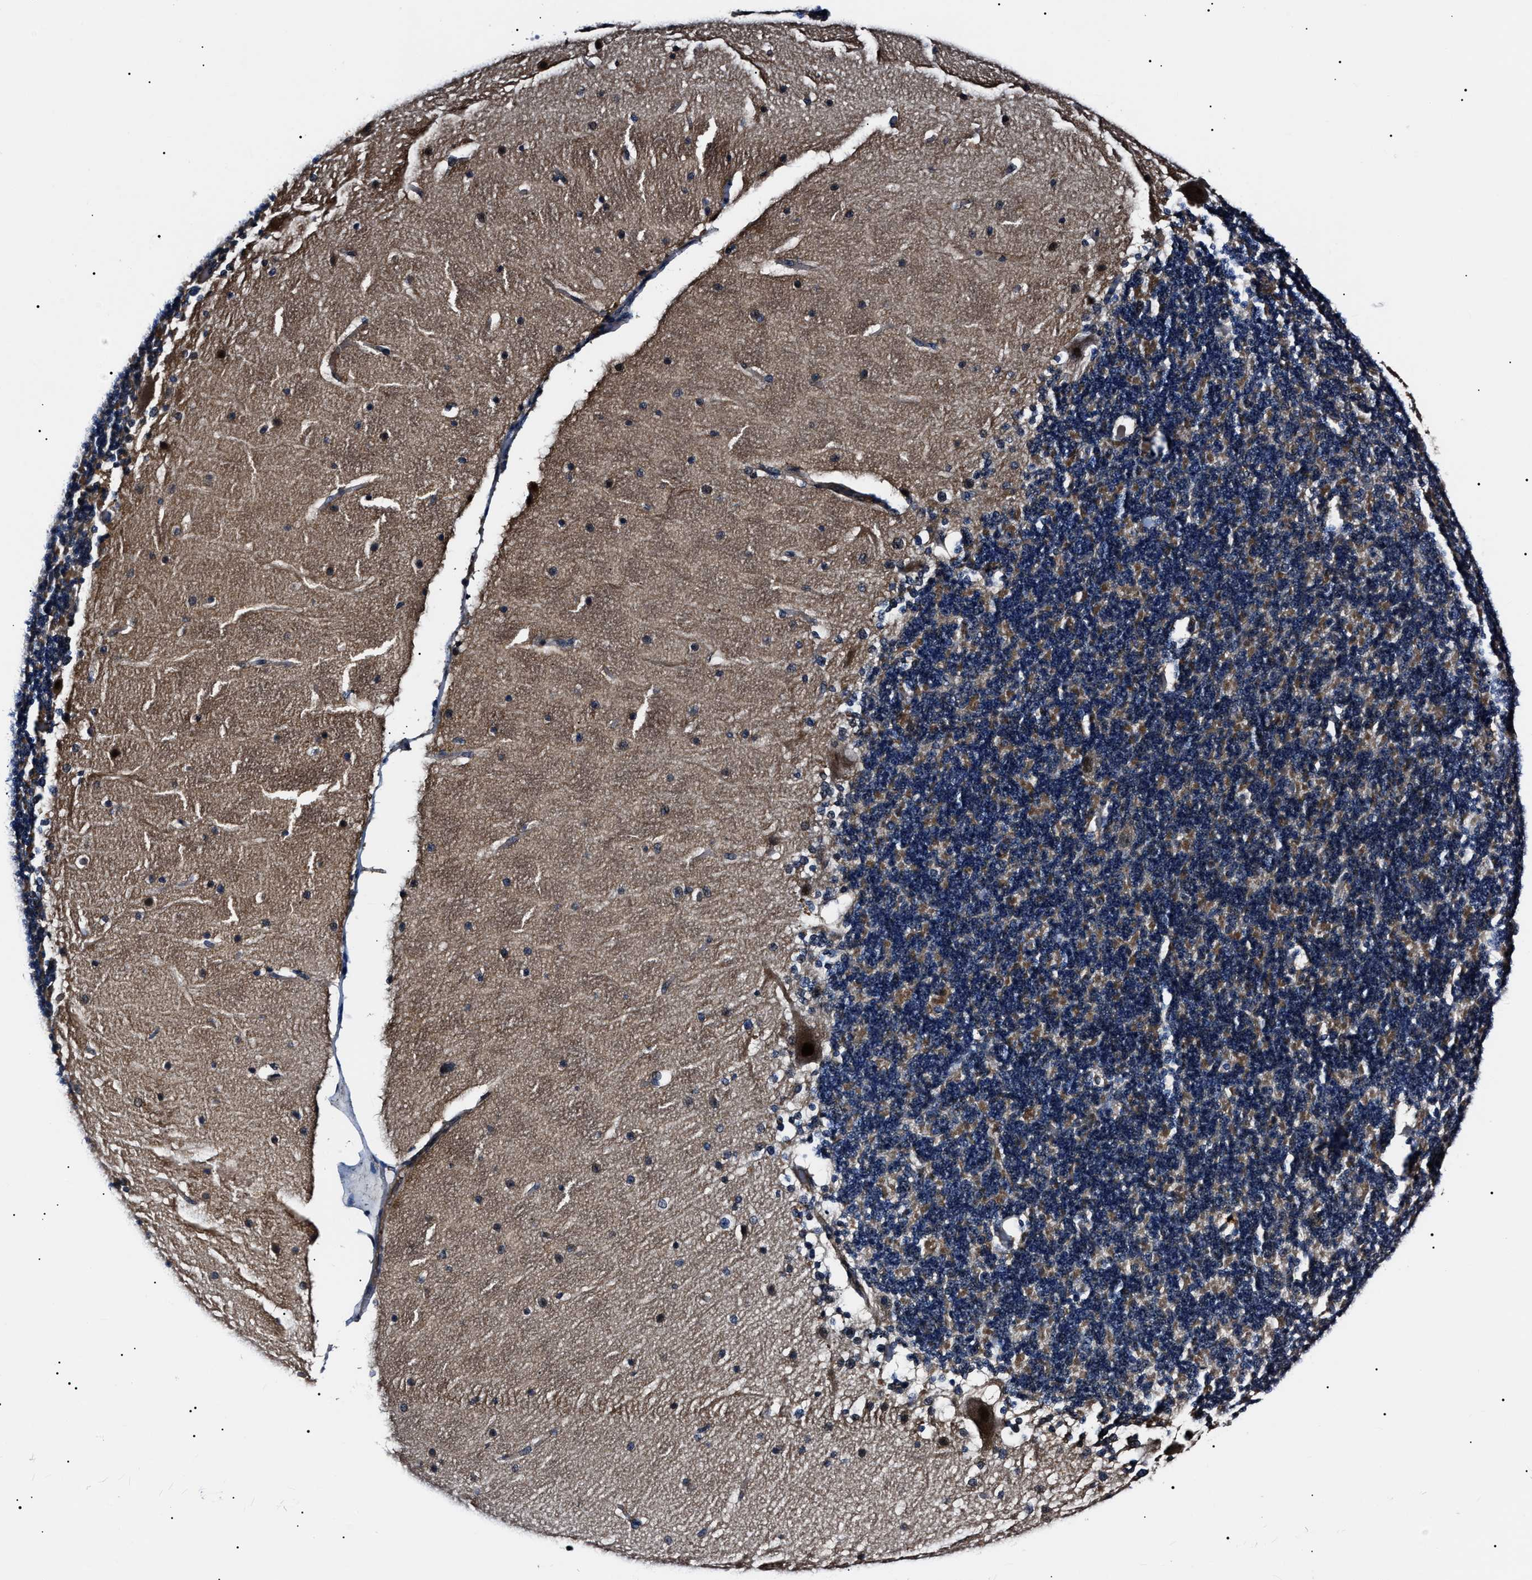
{"staining": {"intensity": "moderate", "quantity": "<25%", "location": "cytoplasmic/membranous"}, "tissue": "cerebellum", "cell_type": "Cells in granular layer", "image_type": "normal", "snomed": [{"axis": "morphology", "description": "Normal tissue, NOS"}, {"axis": "topography", "description": "Cerebellum"}], "caption": "High-power microscopy captured an immunohistochemistry (IHC) photomicrograph of benign cerebellum, revealing moderate cytoplasmic/membranous staining in about <25% of cells in granular layer. (Brightfield microscopy of DAB IHC at high magnification).", "gene": "IFT81", "patient": {"sex": "female", "age": 19}}